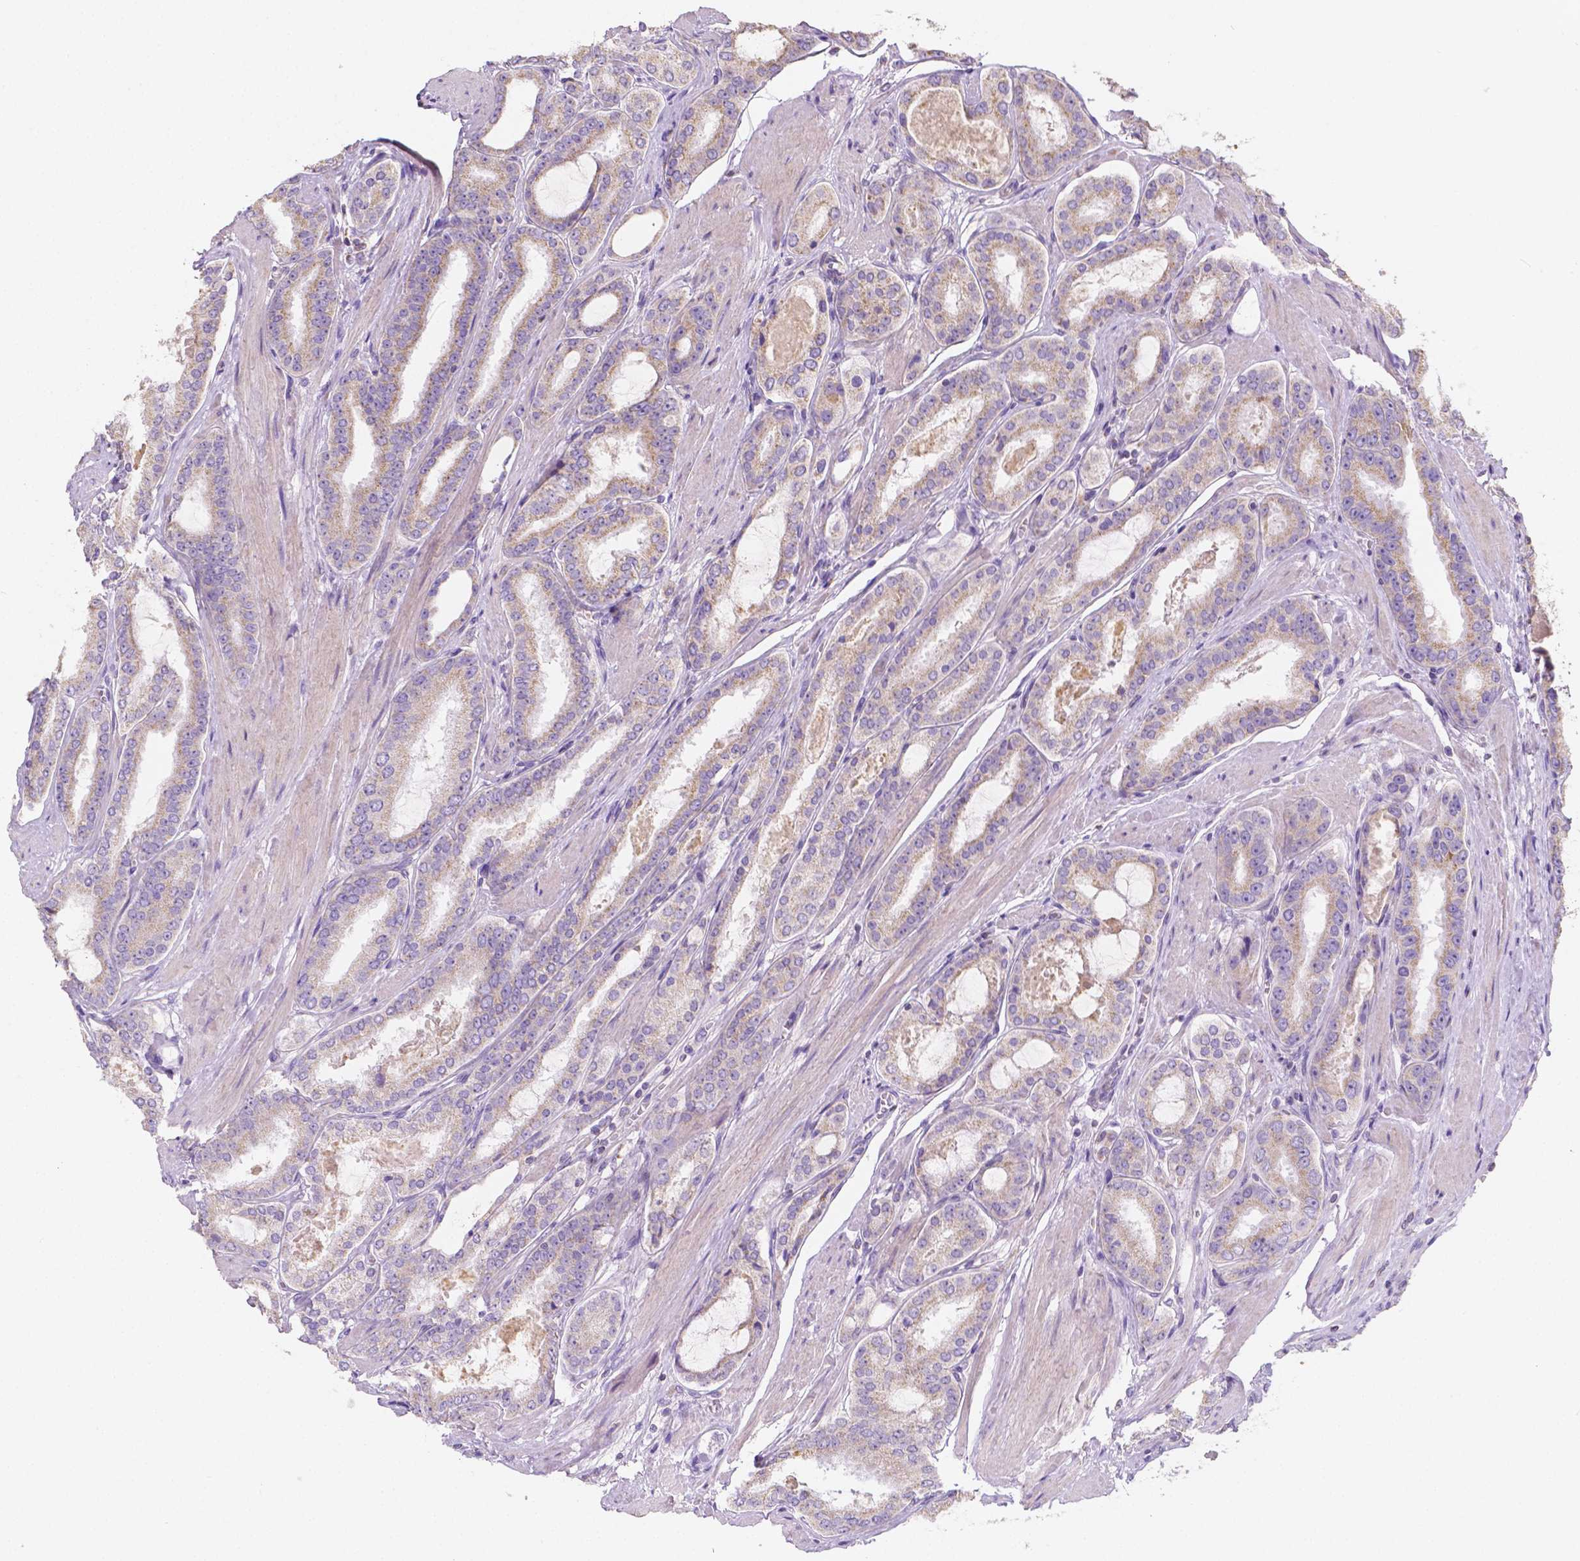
{"staining": {"intensity": "weak", "quantity": "25%-75%", "location": "cytoplasmic/membranous"}, "tissue": "prostate cancer", "cell_type": "Tumor cells", "image_type": "cancer", "snomed": [{"axis": "morphology", "description": "Adenocarcinoma, High grade"}, {"axis": "topography", "description": "Prostate"}], "caption": "Weak cytoplasmic/membranous protein staining is appreciated in approximately 25%-75% of tumor cells in prostate cancer.", "gene": "TMEM130", "patient": {"sex": "male", "age": 63}}